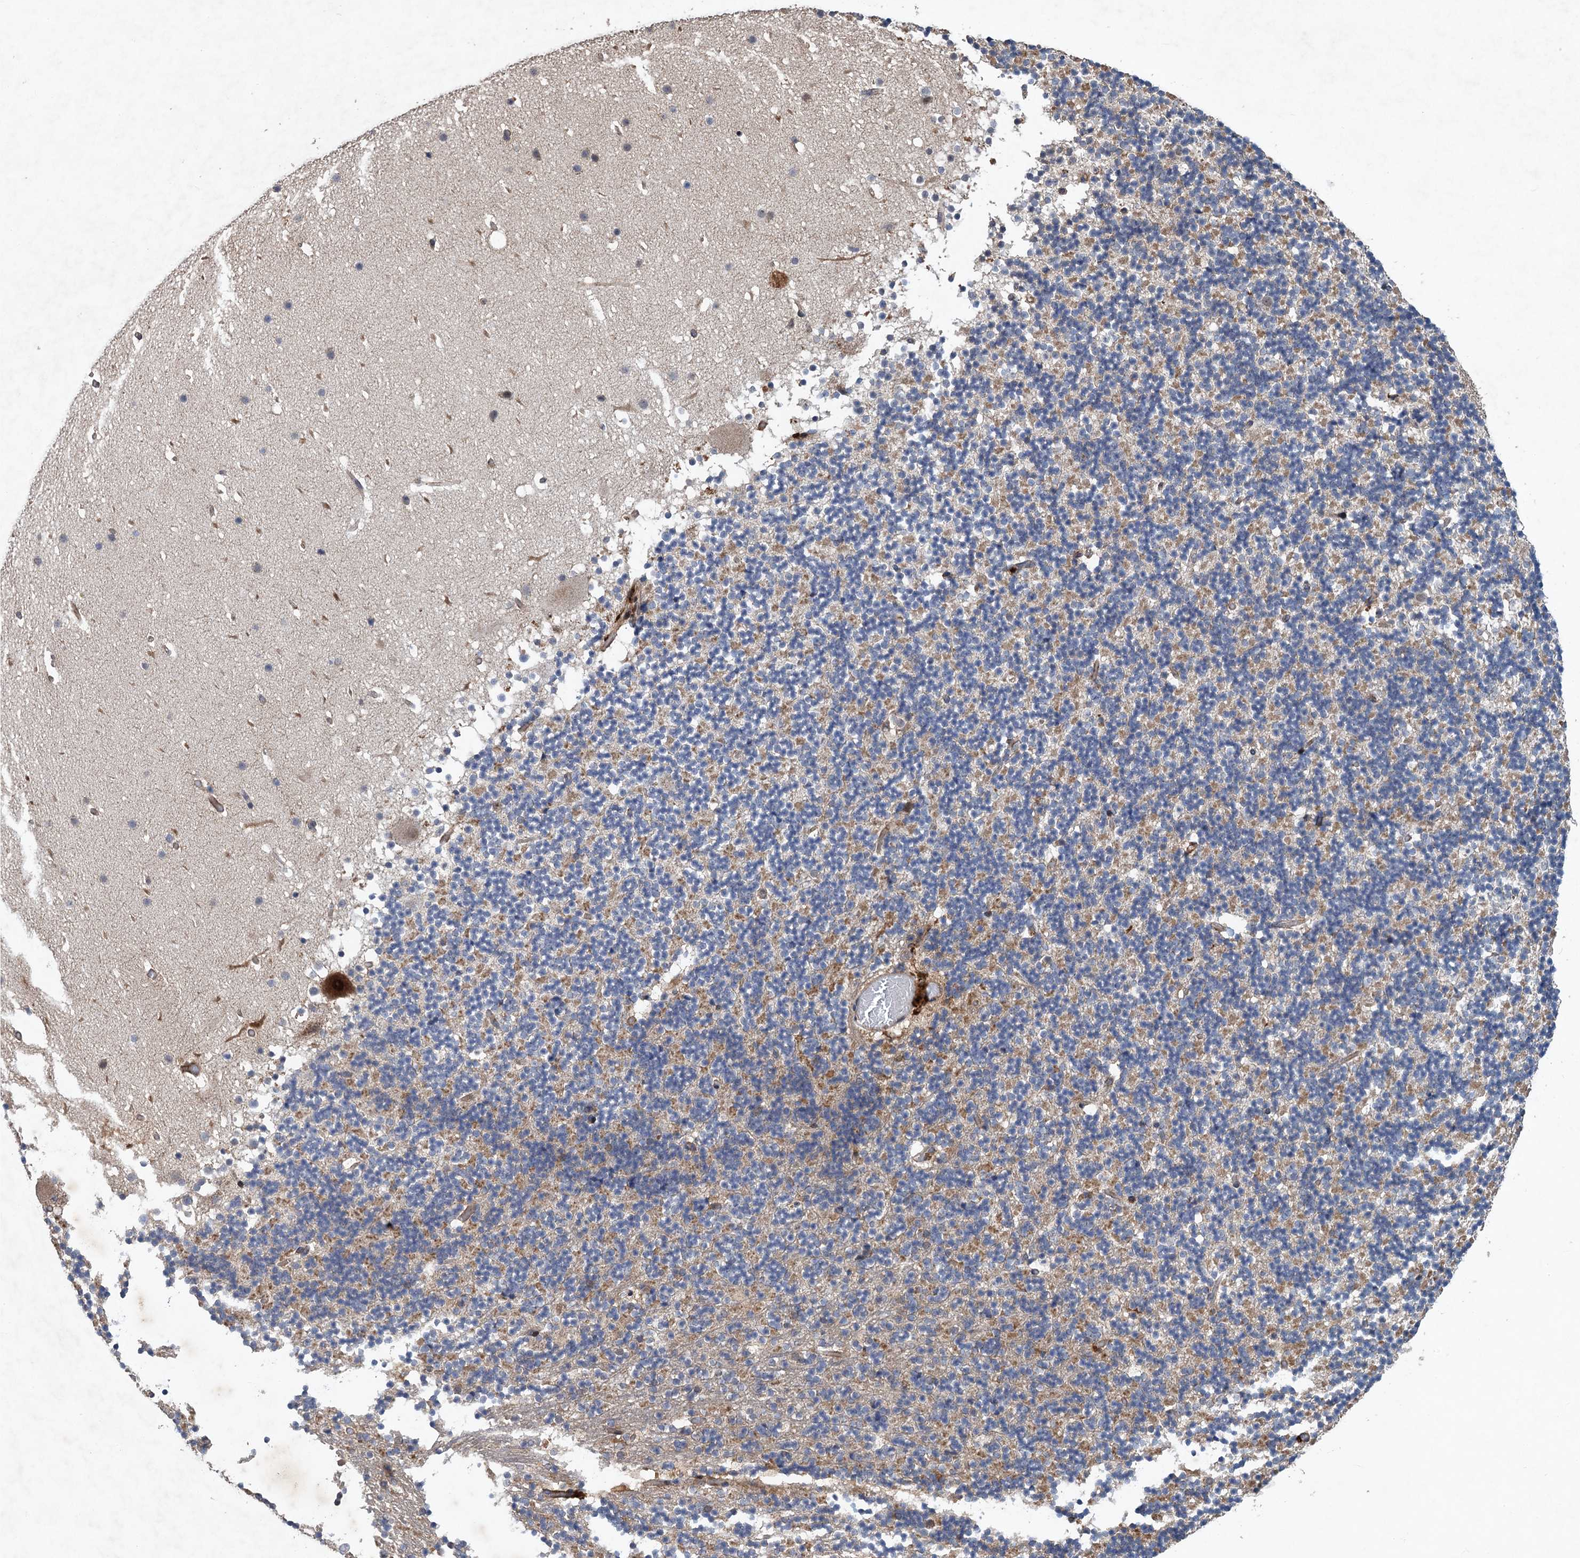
{"staining": {"intensity": "moderate", "quantity": "25%-75%", "location": "cytoplasmic/membranous"}, "tissue": "cerebellum", "cell_type": "Cells in granular layer", "image_type": "normal", "snomed": [{"axis": "morphology", "description": "Normal tissue, NOS"}, {"axis": "topography", "description": "Cerebellum"}], "caption": "DAB immunohistochemical staining of normal human cerebellum shows moderate cytoplasmic/membranous protein positivity in approximately 25%-75% of cells in granular layer. (DAB IHC with brightfield microscopy, high magnification).", "gene": "NUDT22", "patient": {"sex": "male", "age": 57}}